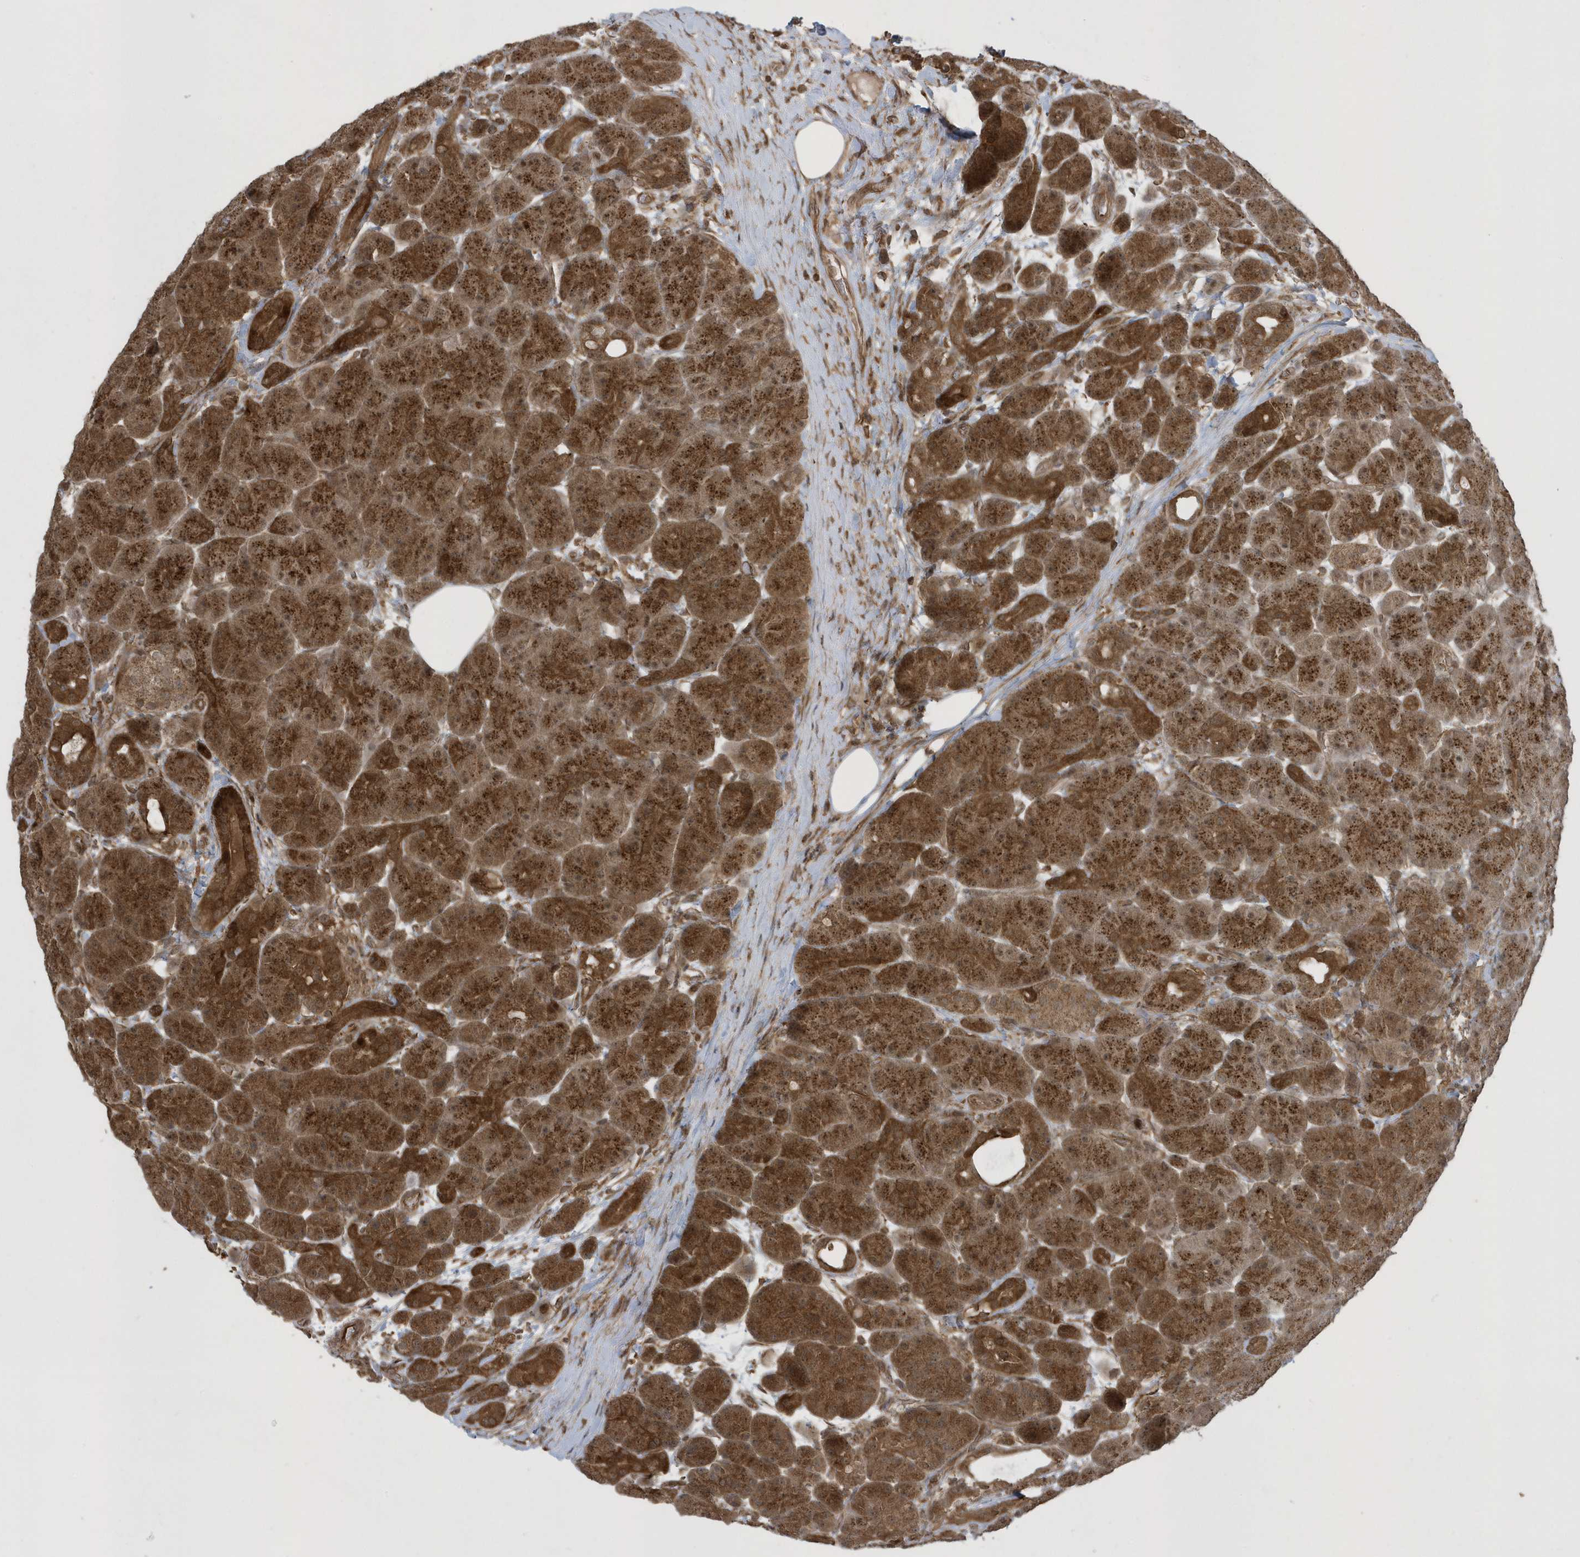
{"staining": {"intensity": "strong", "quantity": ">75%", "location": "cytoplasmic/membranous"}, "tissue": "pancreas", "cell_type": "Exocrine glandular cells", "image_type": "normal", "snomed": [{"axis": "morphology", "description": "Normal tissue, NOS"}, {"axis": "topography", "description": "Pancreas"}], "caption": "Immunohistochemical staining of benign human pancreas exhibits >75% levels of strong cytoplasmic/membranous protein positivity in about >75% of exocrine glandular cells. Immunohistochemistry (ihc) stains the protein in brown and the nuclei are stained blue.", "gene": "STAMBP", "patient": {"sex": "male", "age": 63}}